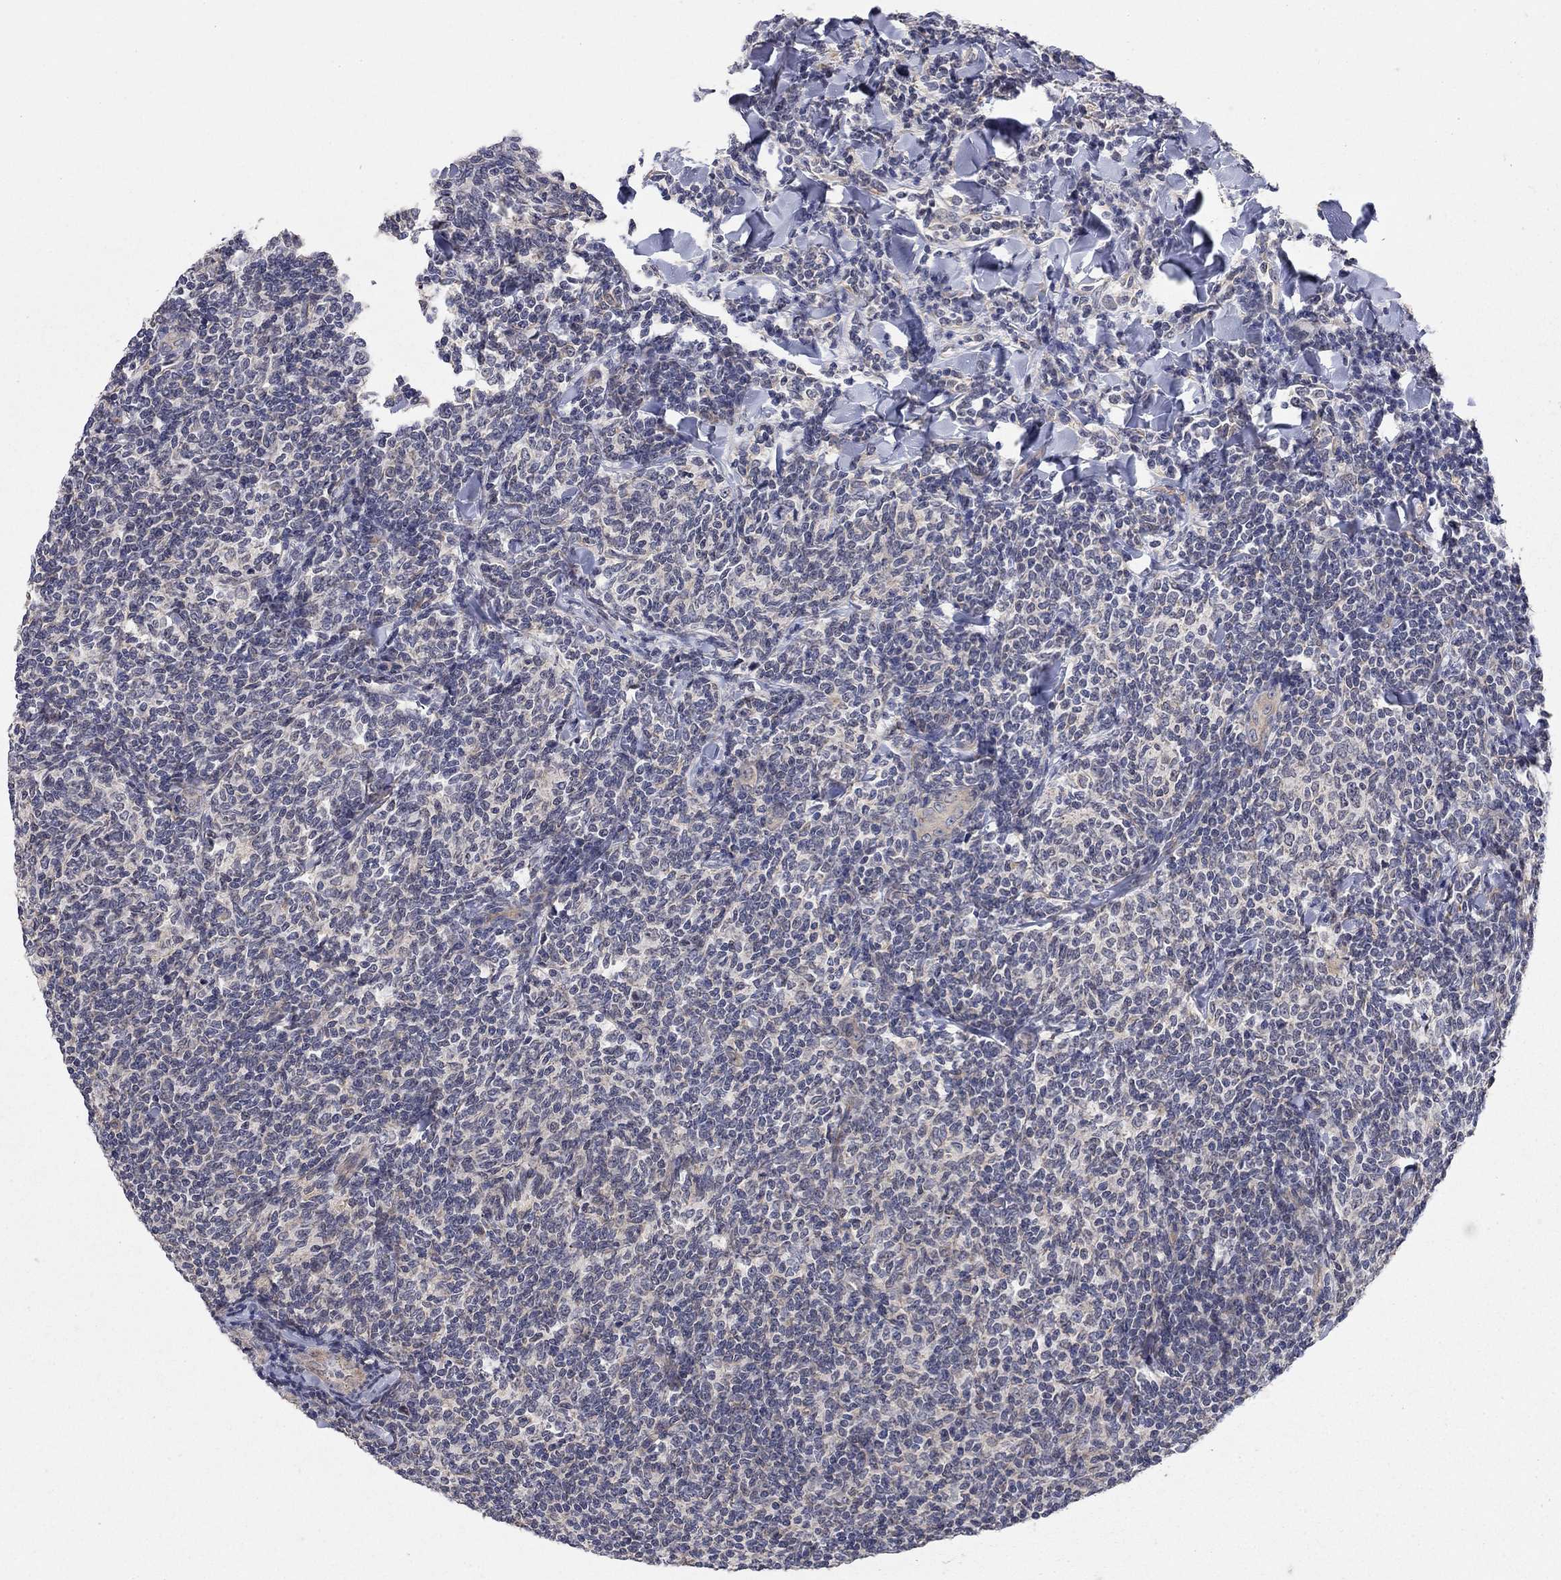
{"staining": {"intensity": "negative", "quantity": "none", "location": "none"}, "tissue": "lymphoma", "cell_type": "Tumor cells", "image_type": "cancer", "snomed": [{"axis": "morphology", "description": "Malignant lymphoma, non-Hodgkin's type, Low grade"}, {"axis": "topography", "description": "Lymph node"}], "caption": "Immunohistochemistry (IHC) of human lymphoma shows no staining in tumor cells.", "gene": "WASF3", "patient": {"sex": "female", "age": 56}}